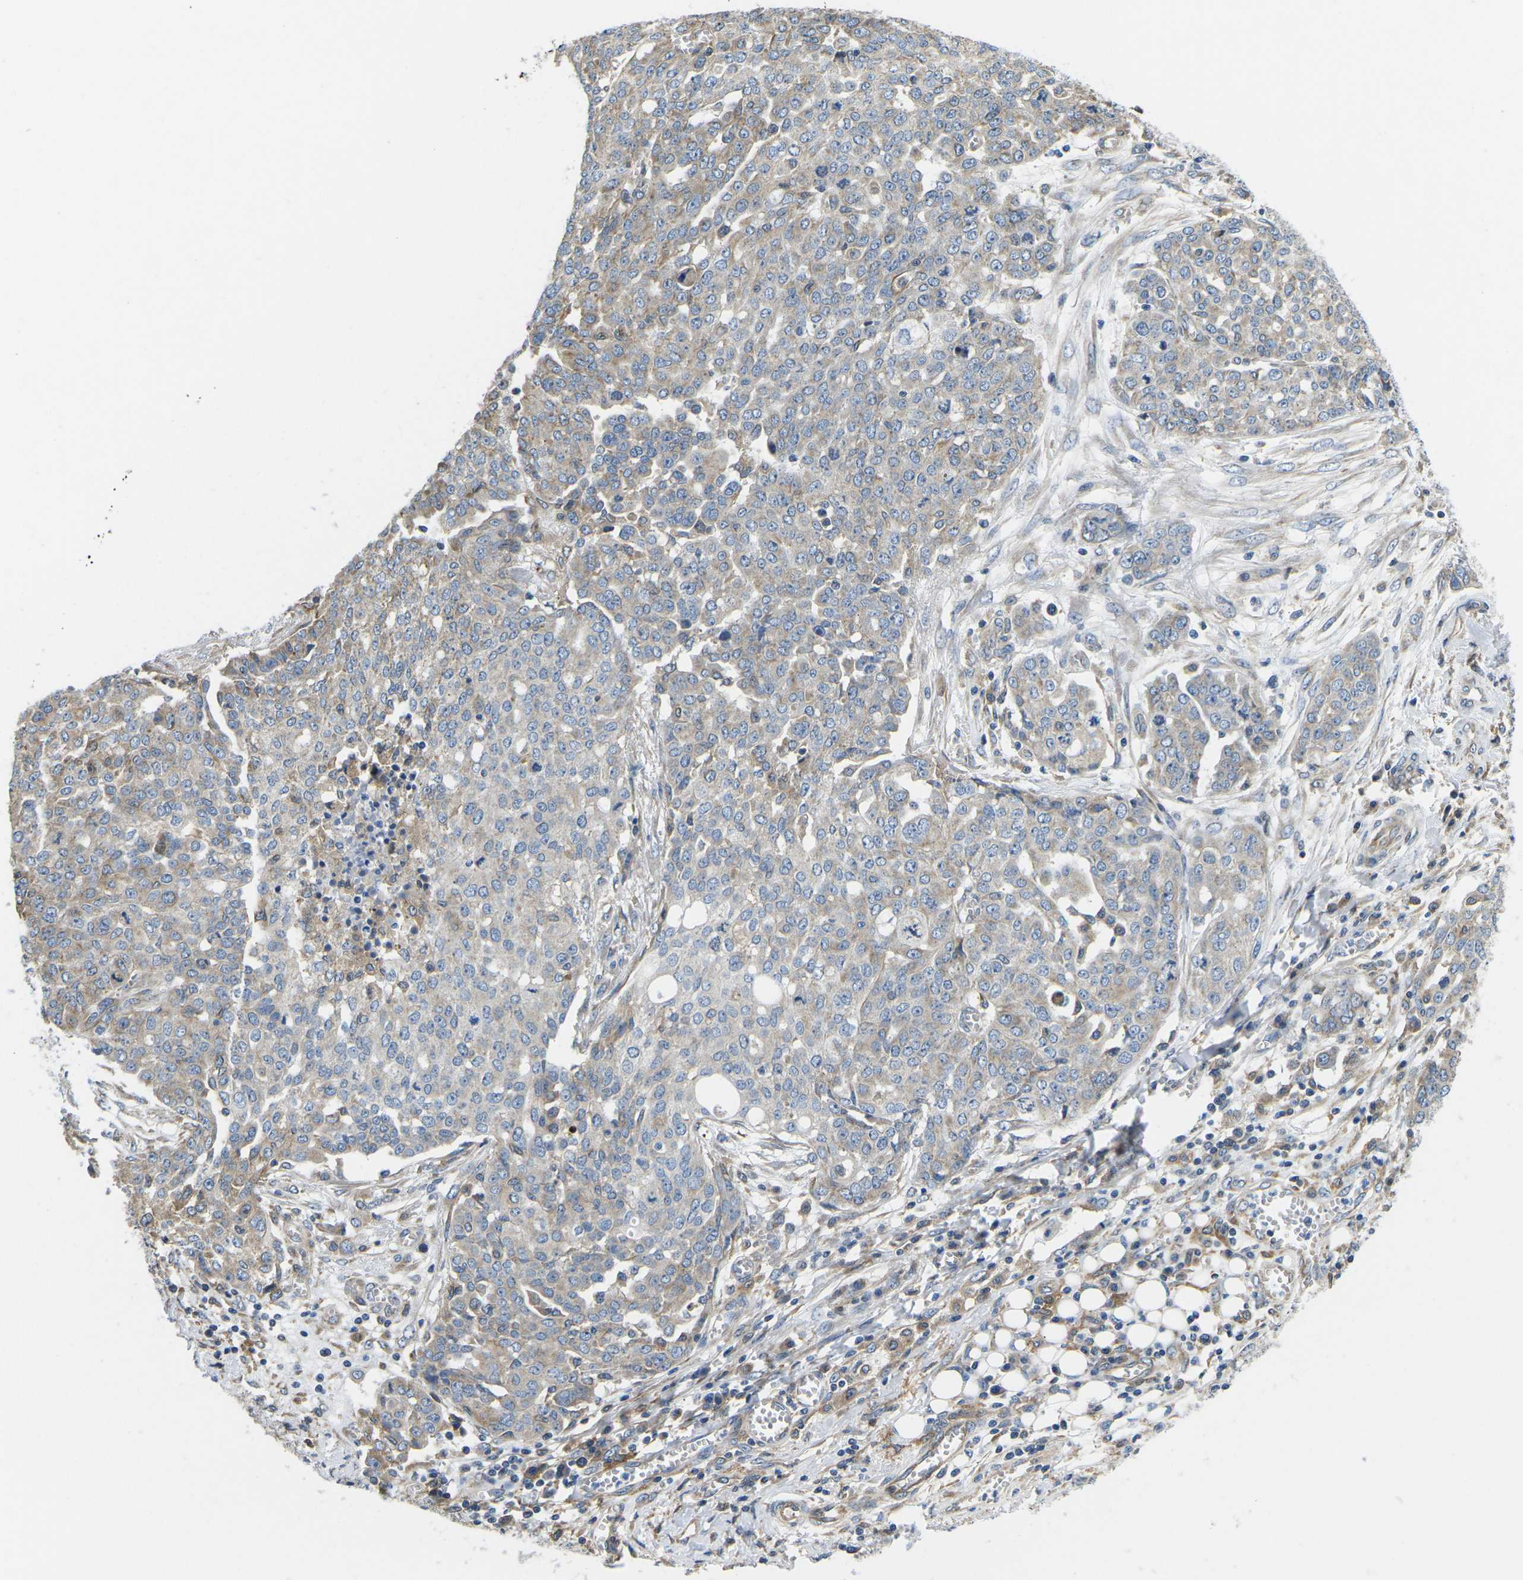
{"staining": {"intensity": "weak", "quantity": ">75%", "location": "cytoplasmic/membranous"}, "tissue": "ovarian cancer", "cell_type": "Tumor cells", "image_type": "cancer", "snomed": [{"axis": "morphology", "description": "Cystadenocarcinoma, serous, NOS"}, {"axis": "topography", "description": "Soft tissue"}, {"axis": "topography", "description": "Ovary"}], "caption": "A brown stain shows weak cytoplasmic/membranous staining of a protein in human ovarian cancer tumor cells.", "gene": "TMEFF2", "patient": {"sex": "female", "age": 57}}